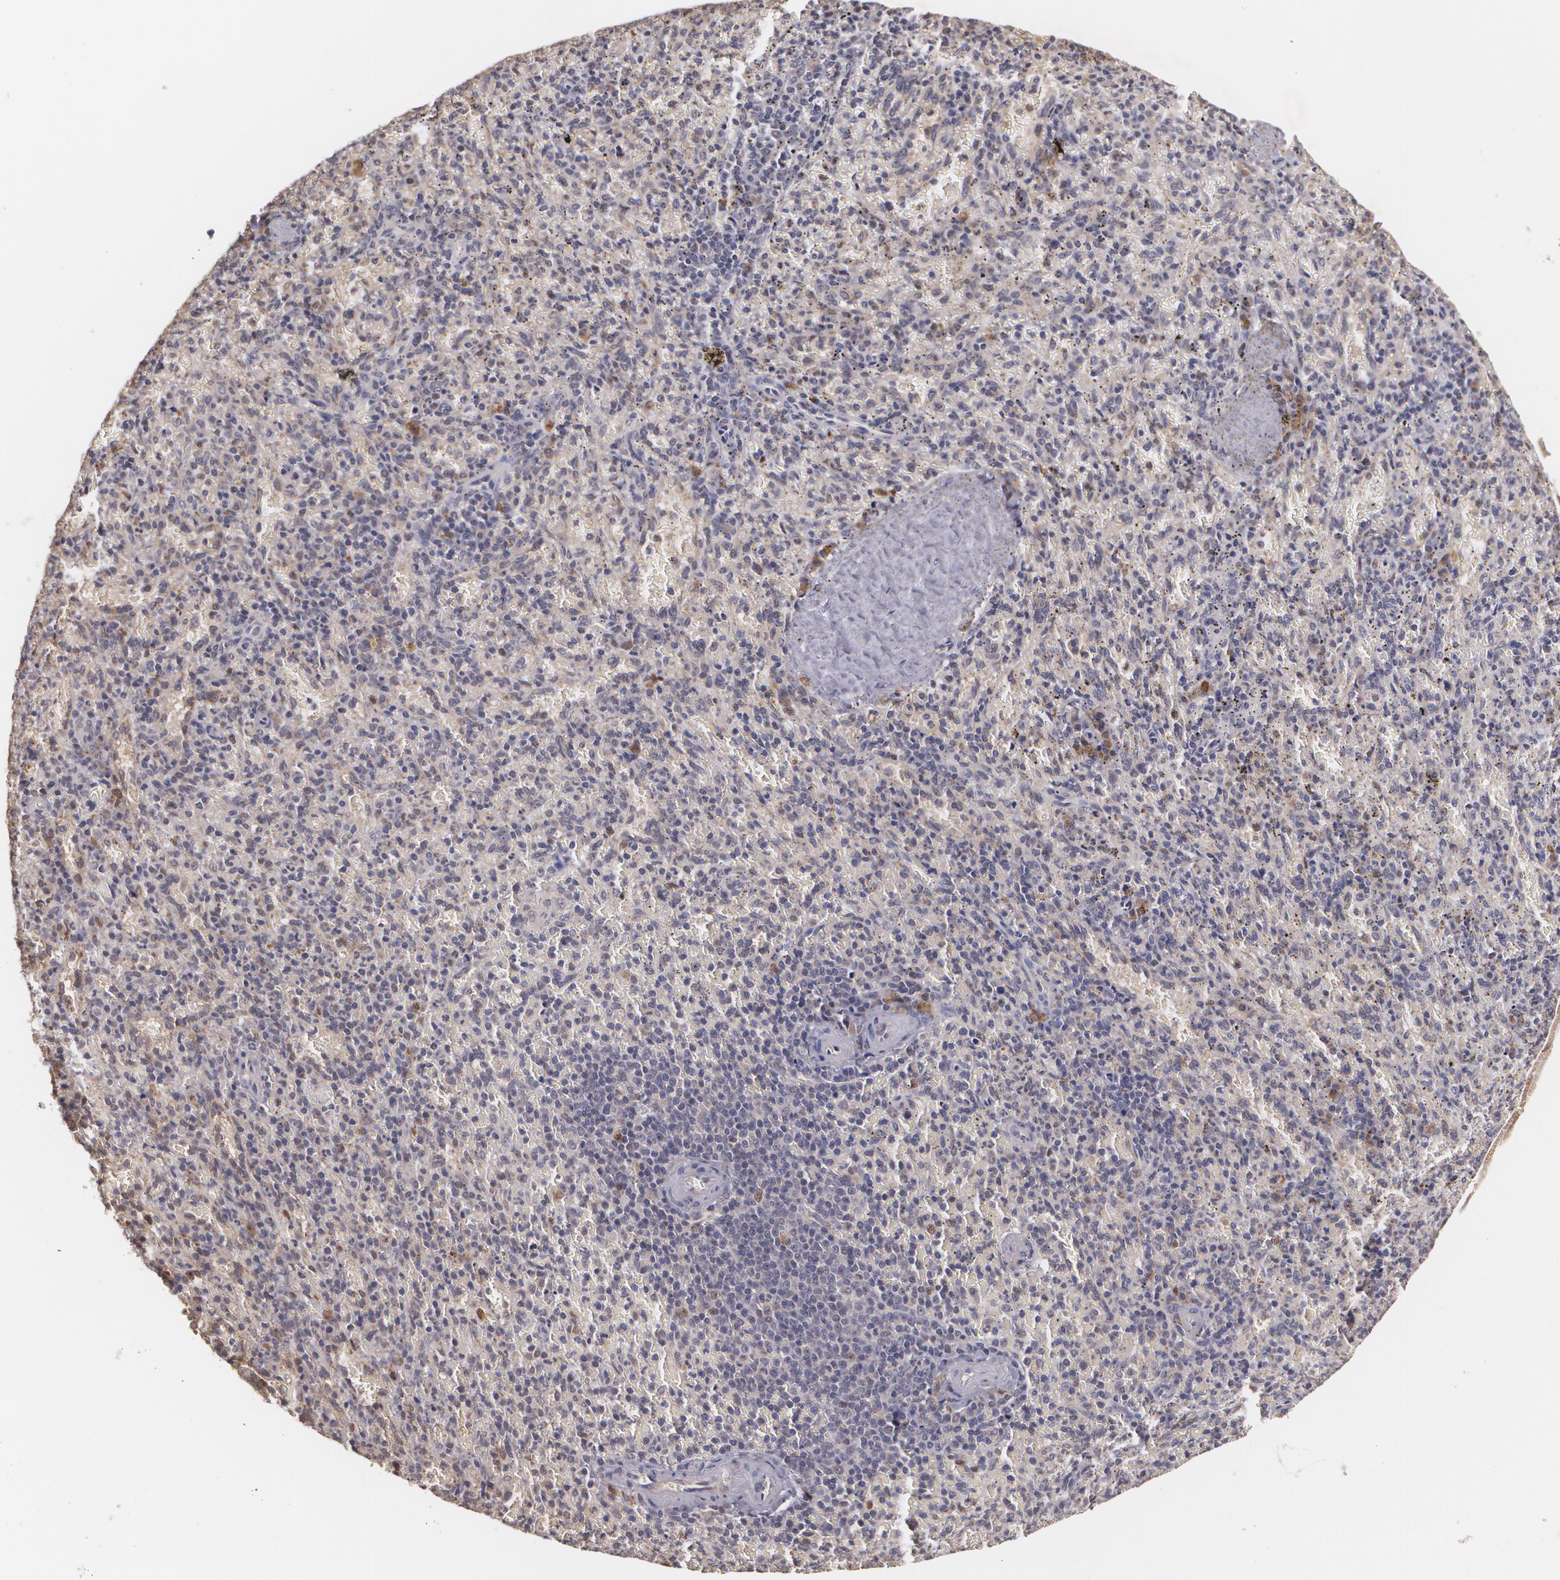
{"staining": {"intensity": "weak", "quantity": "<25%", "location": "cytoplasmic/membranous"}, "tissue": "spleen", "cell_type": "Cells in red pulp", "image_type": "normal", "snomed": [{"axis": "morphology", "description": "Normal tissue, NOS"}, {"axis": "topography", "description": "Spleen"}], "caption": "Immunohistochemistry (IHC) of benign human spleen displays no expression in cells in red pulp. The staining was performed using DAB (3,3'-diaminobenzidine) to visualize the protein expression in brown, while the nuclei were stained in blue with hematoxylin (Magnification: 20x).", "gene": "BRCA1", "patient": {"sex": "female", "age": 50}}